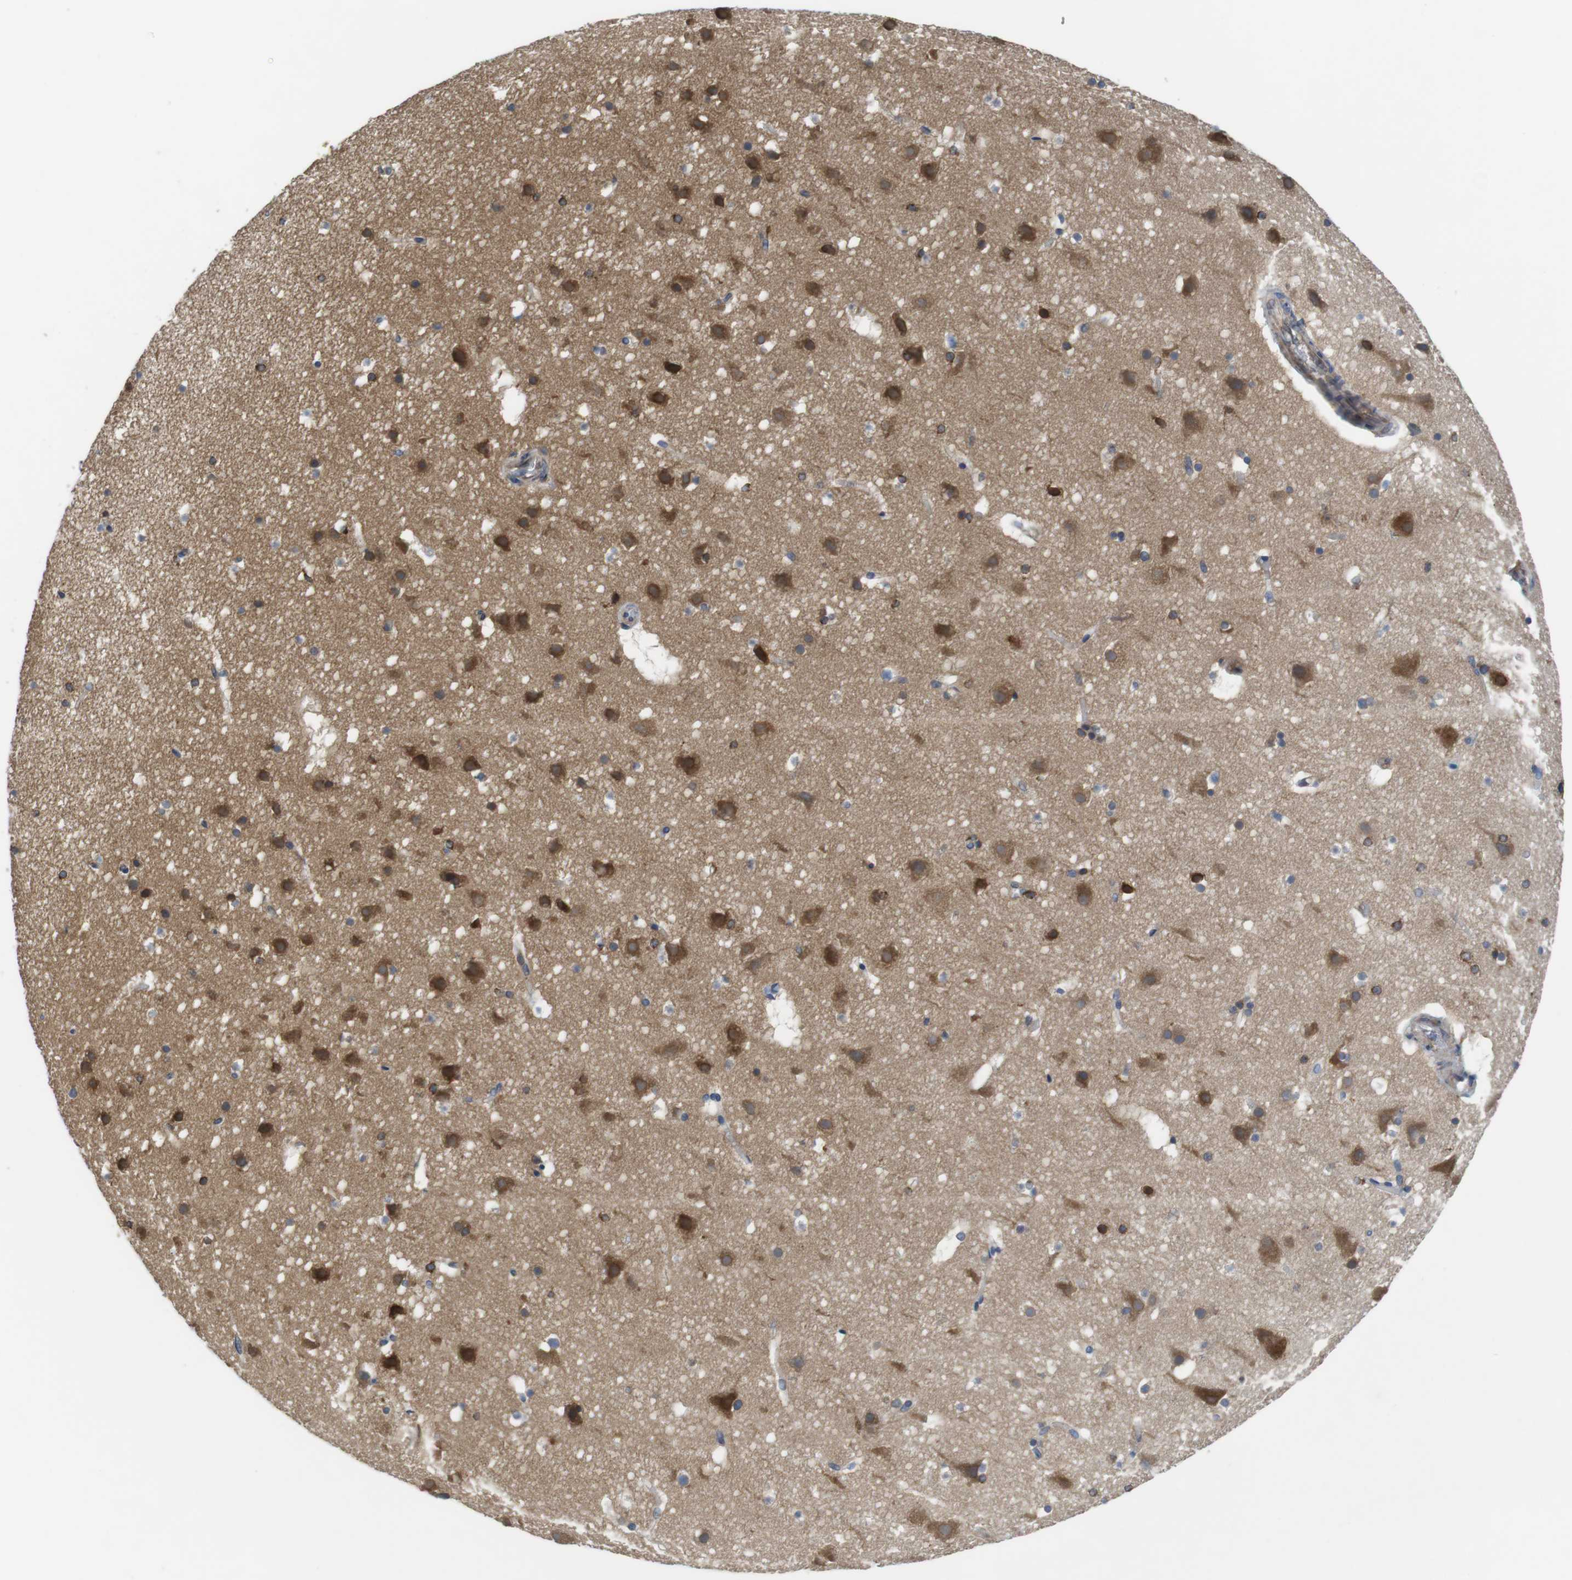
{"staining": {"intensity": "weak", "quantity": "<25%", "location": "cytoplasmic/membranous"}, "tissue": "cerebral cortex", "cell_type": "Endothelial cells", "image_type": "normal", "snomed": [{"axis": "morphology", "description": "Normal tissue, NOS"}, {"axis": "topography", "description": "Cerebral cortex"}], "caption": "Protein analysis of normal cerebral cortex exhibits no significant positivity in endothelial cells.", "gene": "ARL6IP5", "patient": {"sex": "male", "age": 45}}